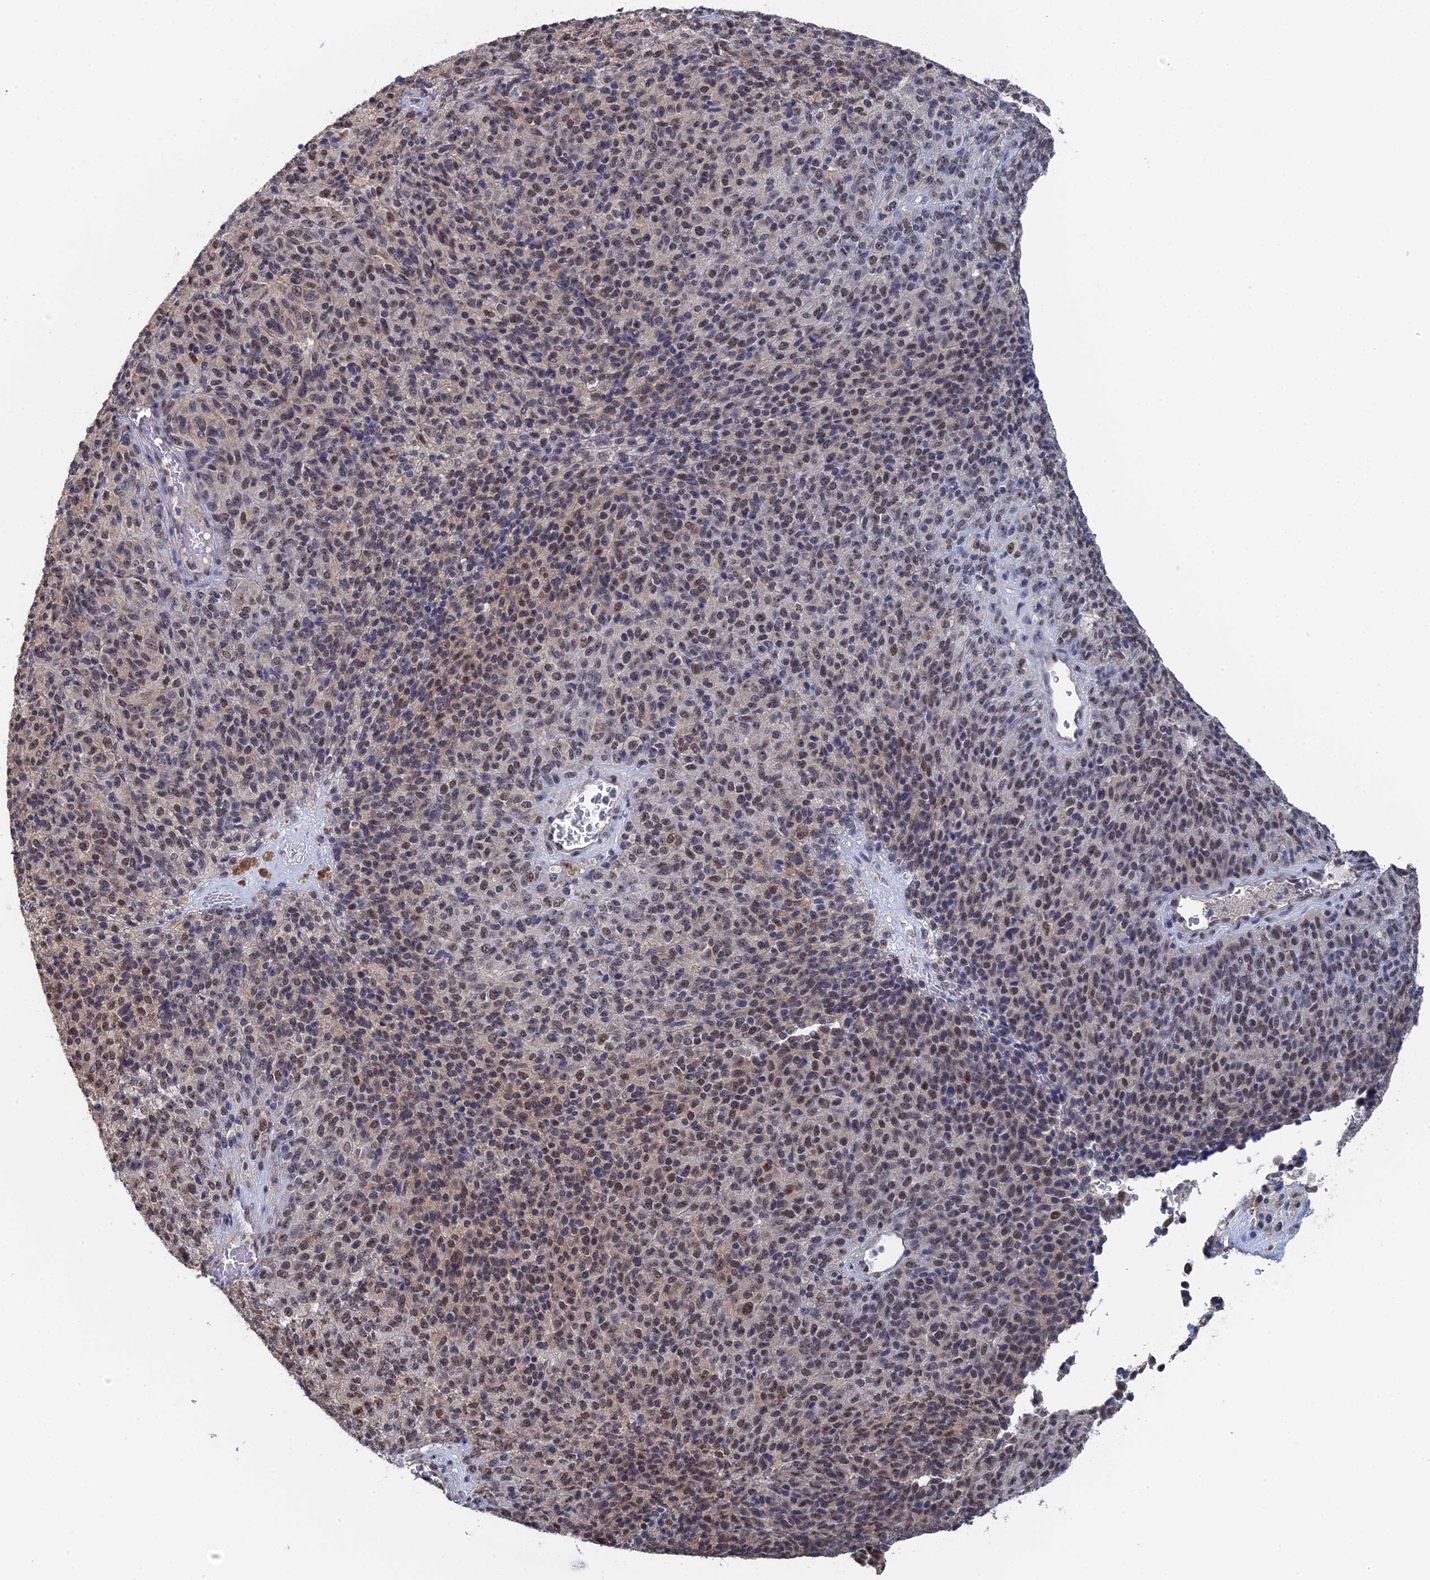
{"staining": {"intensity": "moderate", "quantity": "25%-75%", "location": "nuclear"}, "tissue": "melanoma", "cell_type": "Tumor cells", "image_type": "cancer", "snomed": [{"axis": "morphology", "description": "Malignant melanoma, Metastatic site"}, {"axis": "topography", "description": "Brain"}], "caption": "Immunohistochemistry photomicrograph of neoplastic tissue: melanoma stained using IHC exhibits medium levels of moderate protein expression localized specifically in the nuclear of tumor cells, appearing as a nuclear brown color.", "gene": "TSSC4", "patient": {"sex": "female", "age": 56}}